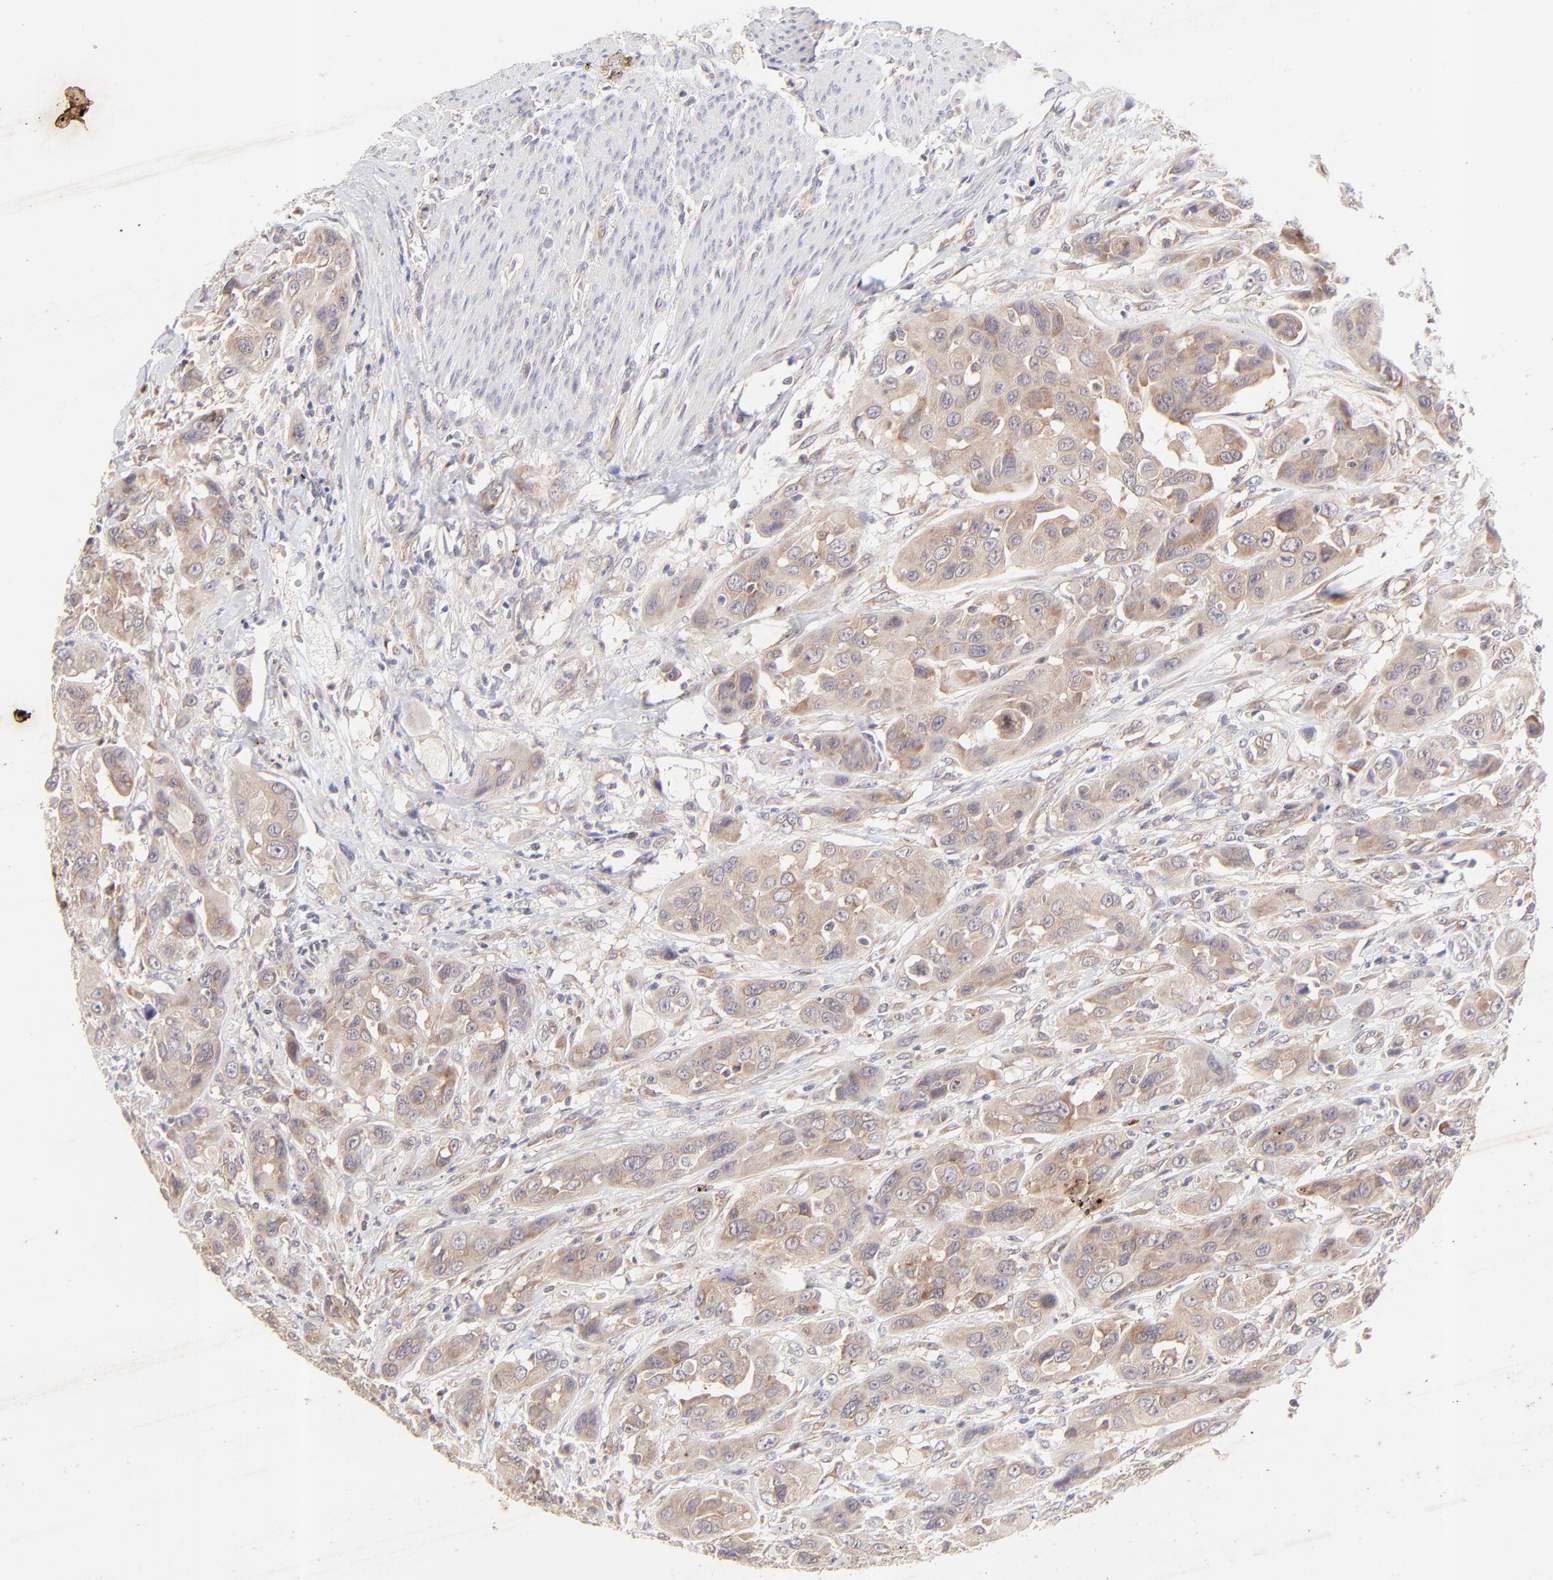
{"staining": {"intensity": "moderate", "quantity": ">75%", "location": "cytoplasmic/membranous"}, "tissue": "urothelial cancer", "cell_type": "Tumor cells", "image_type": "cancer", "snomed": [{"axis": "morphology", "description": "Urothelial carcinoma, High grade"}, {"axis": "topography", "description": "Urinary bladder"}], "caption": "Immunohistochemistry histopathology image of neoplastic tissue: high-grade urothelial carcinoma stained using immunohistochemistry exhibits medium levels of moderate protein expression localized specifically in the cytoplasmic/membranous of tumor cells, appearing as a cytoplasmic/membranous brown color.", "gene": "TNRC6B", "patient": {"sex": "male", "age": 73}}